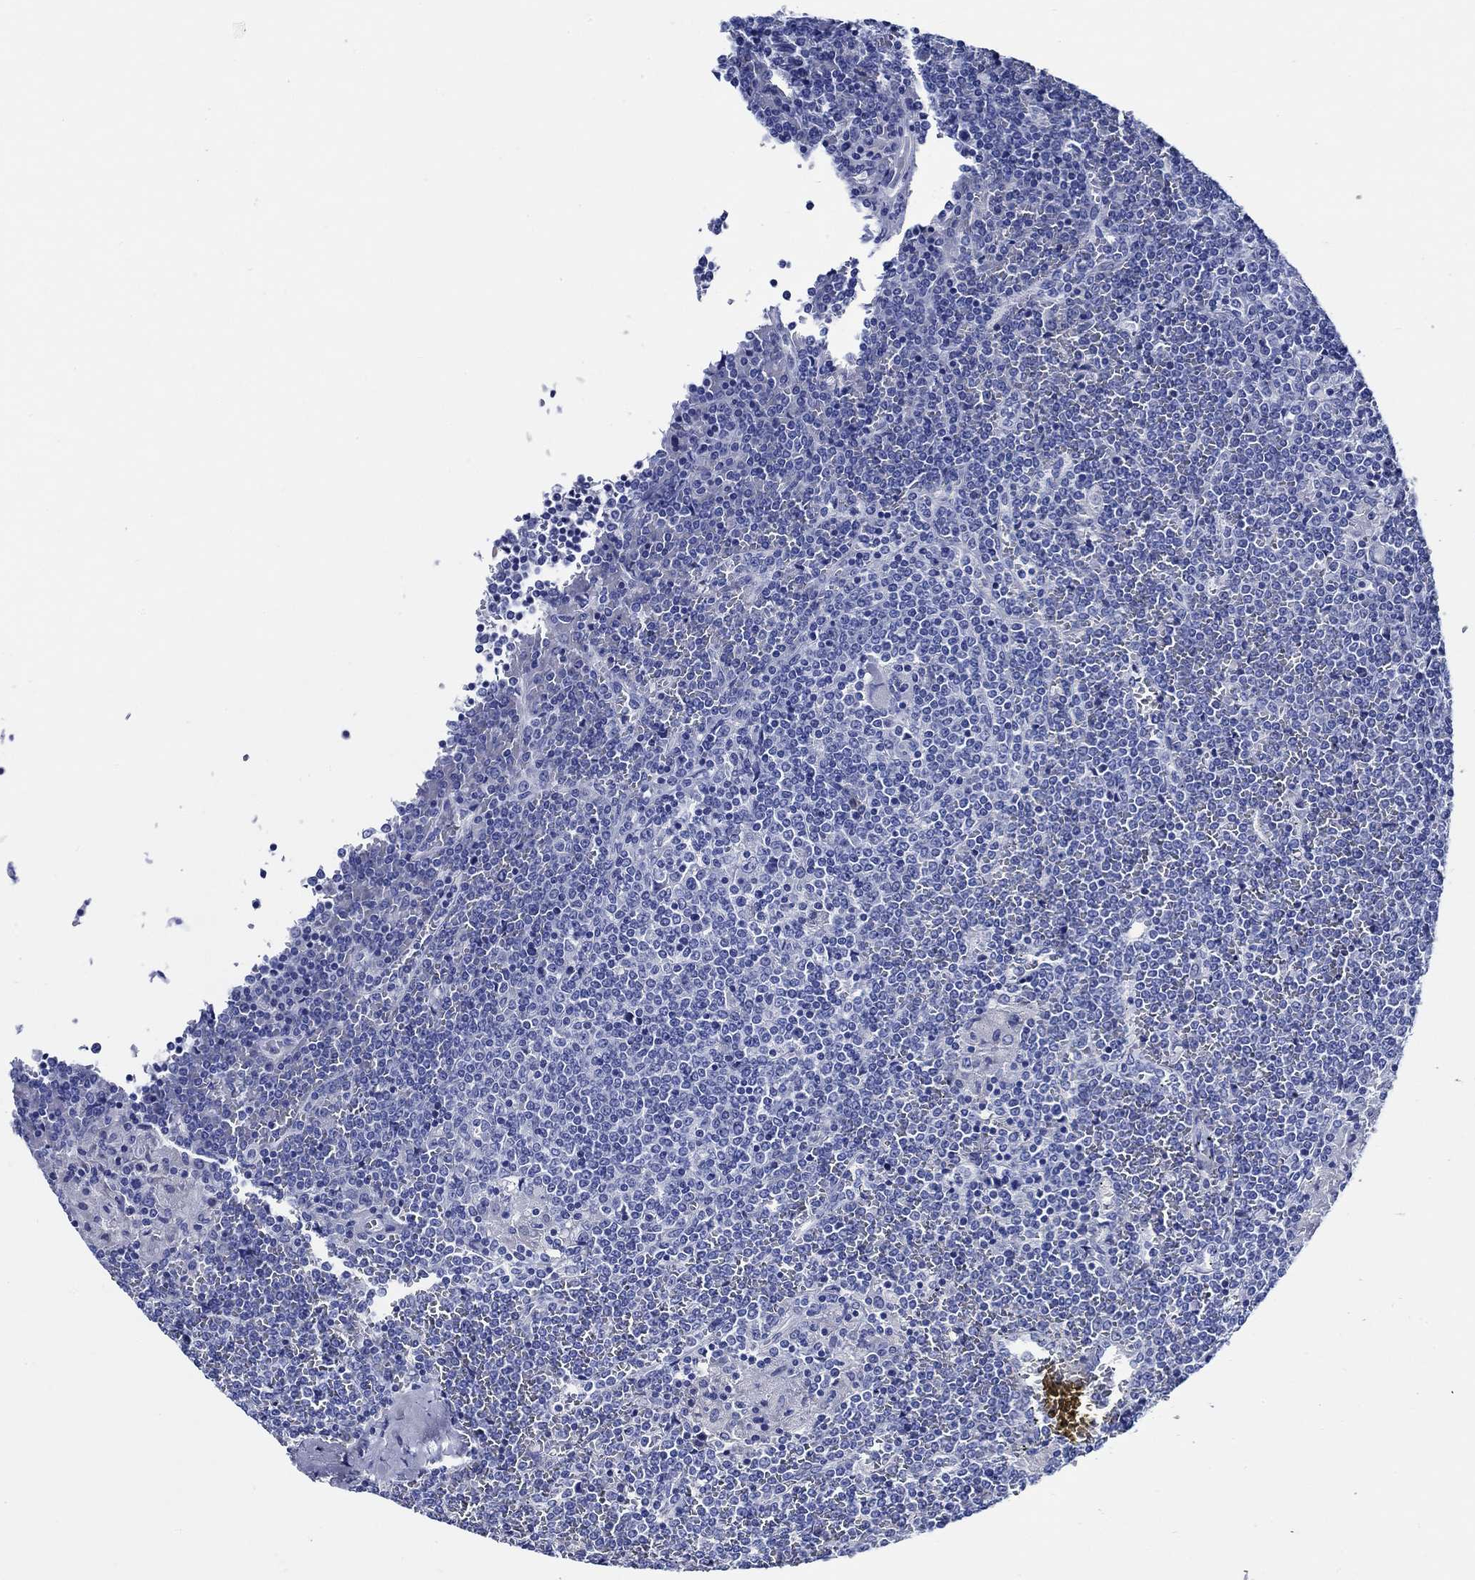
{"staining": {"intensity": "negative", "quantity": "none", "location": "none"}, "tissue": "lymphoma", "cell_type": "Tumor cells", "image_type": "cancer", "snomed": [{"axis": "morphology", "description": "Malignant lymphoma, non-Hodgkin's type, Low grade"}, {"axis": "topography", "description": "Spleen"}], "caption": "High magnification brightfield microscopy of lymphoma stained with DAB (3,3'-diaminobenzidine) (brown) and counterstained with hematoxylin (blue): tumor cells show no significant staining.", "gene": "WDR62", "patient": {"sex": "female", "age": 19}}